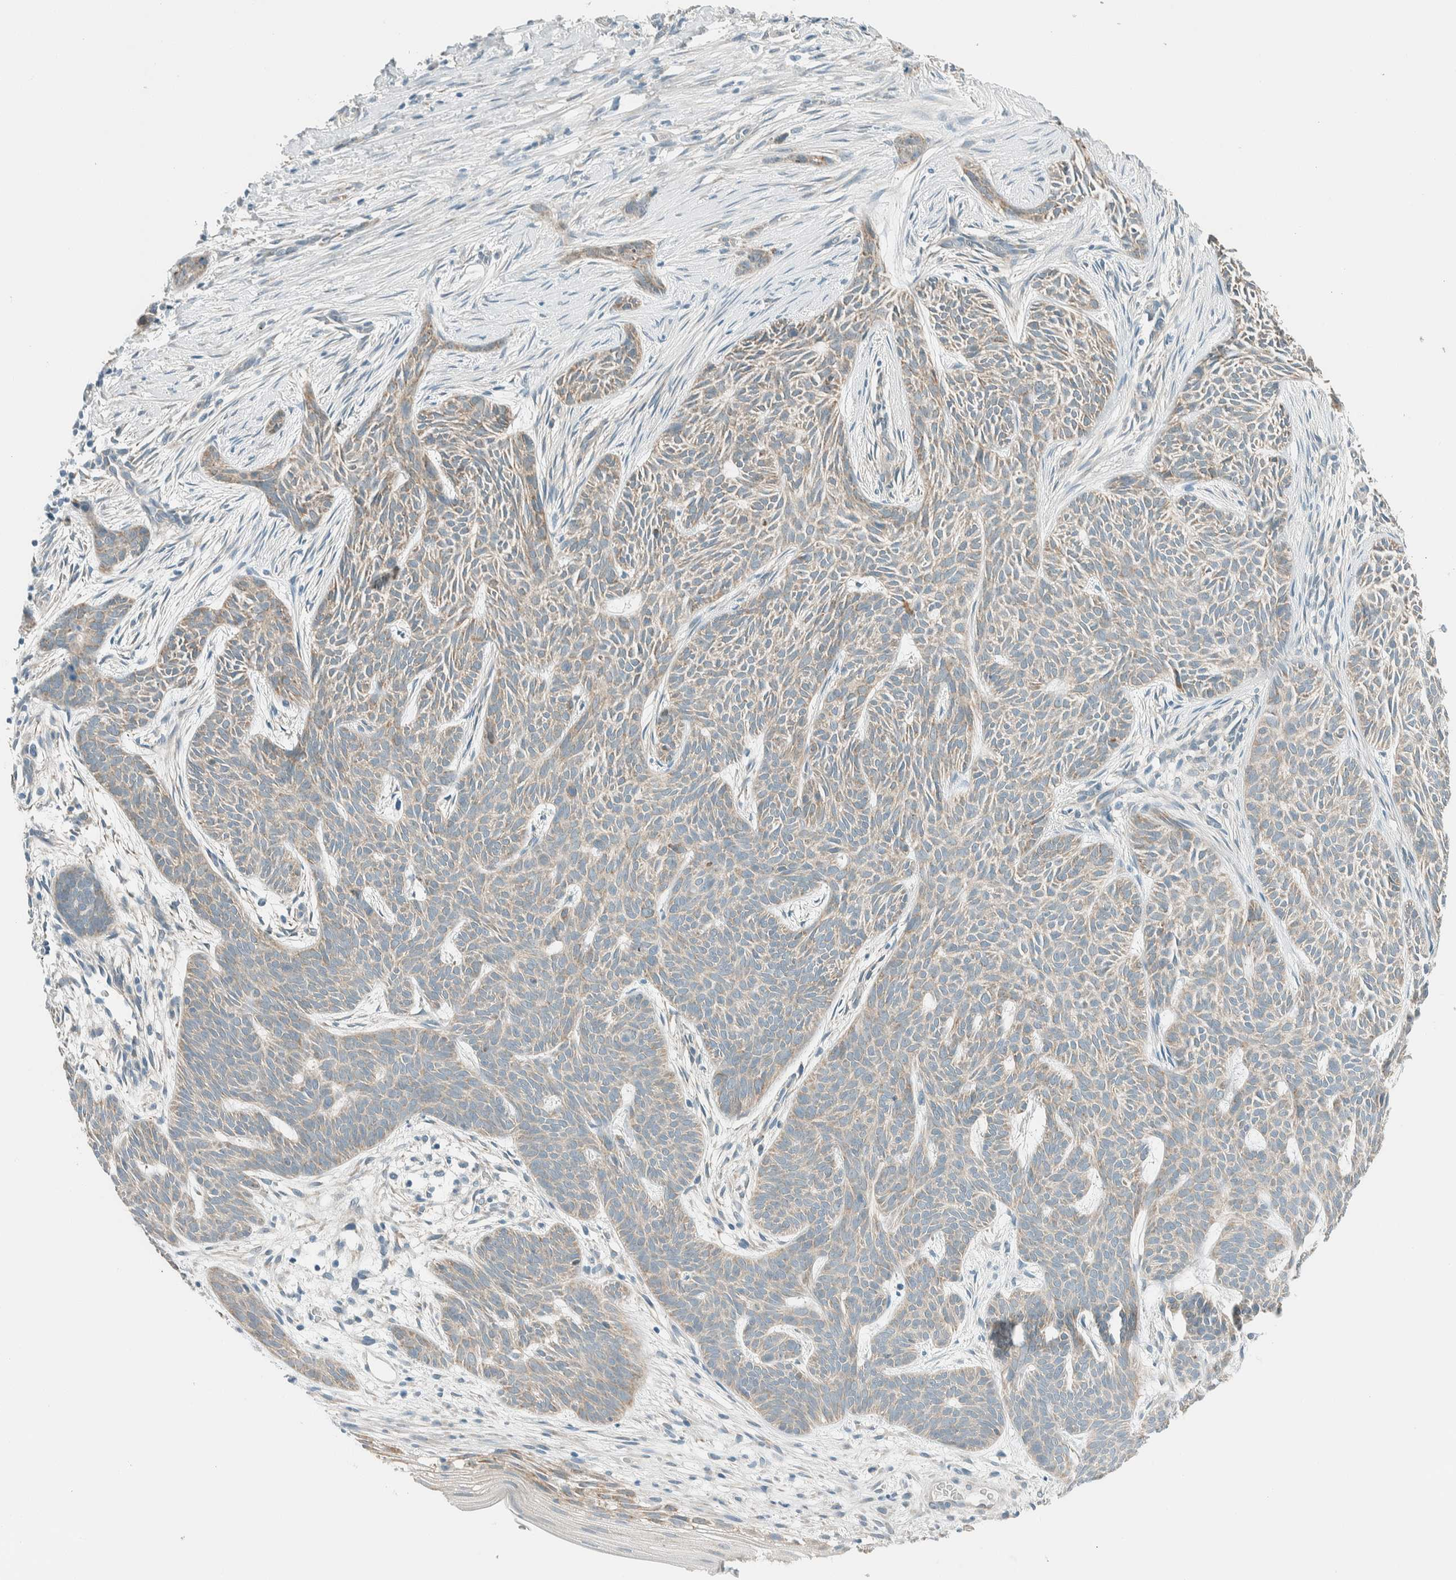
{"staining": {"intensity": "weak", "quantity": ">75%", "location": "cytoplasmic/membranous"}, "tissue": "skin cancer", "cell_type": "Tumor cells", "image_type": "cancer", "snomed": [{"axis": "morphology", "description": "Basal cell carcinoma"}, {"axis": "topography", "description": "Skin"}], "caption": "Tumor cells display weak cytoplasmic/membranous positivity in approximately >75% of cells in skin cancer (basal cell carcinoma). The staining was performed using DAB (3,3'-diaminobenzidine) to visualize the protein expression in brown, while the nuclei were stained in blue with hematoxylin (Magnification: 20x).", "gene": "ALDH7A1", "patient": {"sex": "female", "age": 59}}